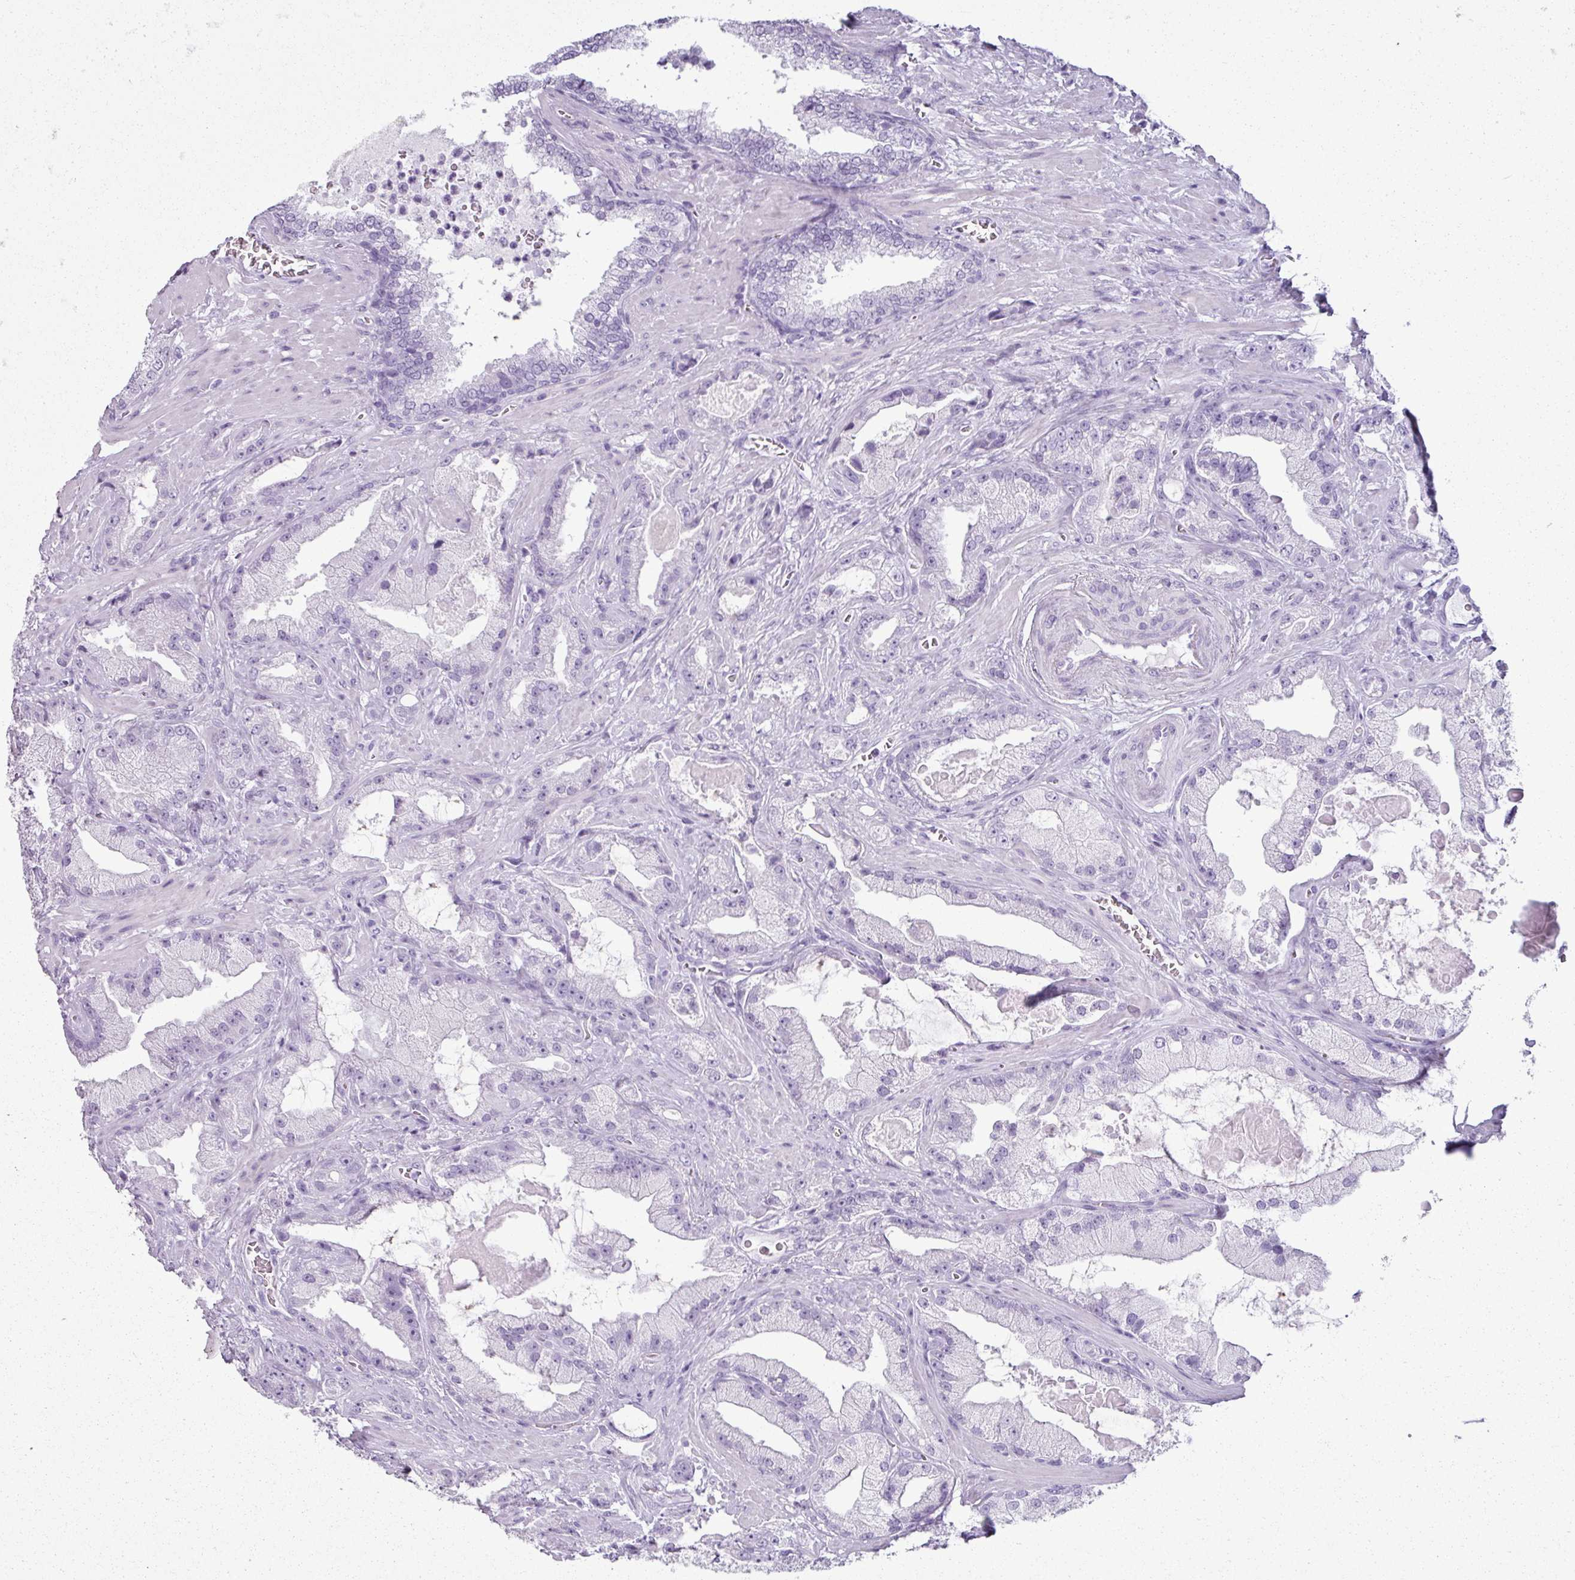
{"staining": {"intensity": "negative", "quantity": "none", "location": "none"}, "tissue": "prostate cancer", "cell_type": "Tumor cells", "image_type": "cancer", "snomed": [{"axis": "morphology", "description": "Adenocarcinoma, High grade"}, {"axis": "topography", "description": "Prostate"}], "caption": "An image of prostate cancer (high-grade adenocarcinoma) stained for a protein demonstrates no brown staining in tumor cells.", "gene": "SCT", "patient": {"sex": "male", "age": 68}}